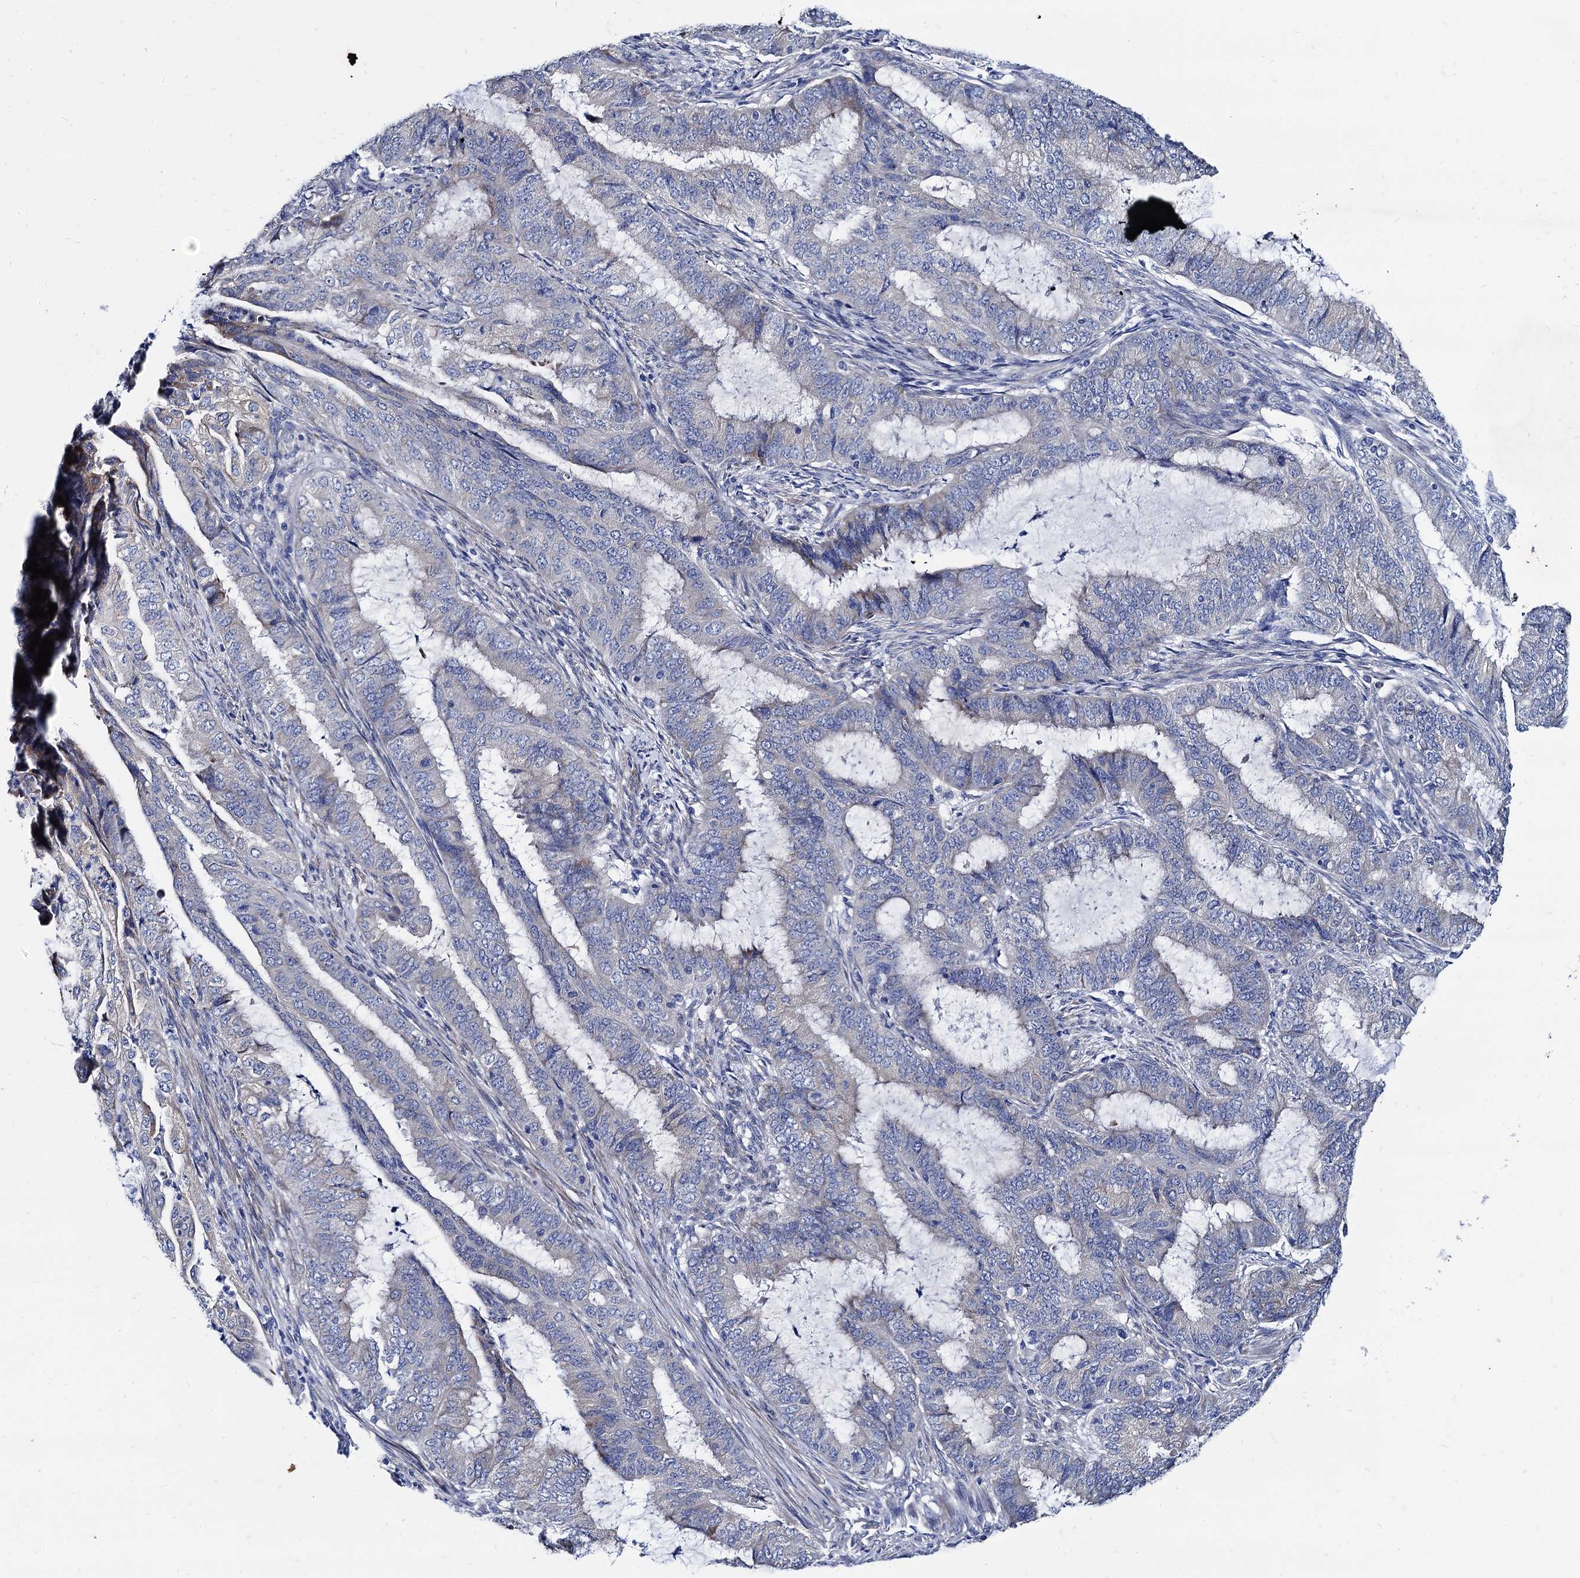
{"staining": {"intensity": "negative", "quantity": "none", "location": "none"}, "tissue": "endometrial cancer", "cell_type": "Tumor cells", "image_type": "cancer", "snomed": [{"axis": "morphology", "description": "Adenocarcinoma, NOS"}, {"axis": "topography", "description": "Endometrium"}], "caption": "Tumor cells are negative for brown protein staining in adenocarcinoma (endometrial).", "gene": "FOXR2", "patient": {"sex": "female", "age": 51}}